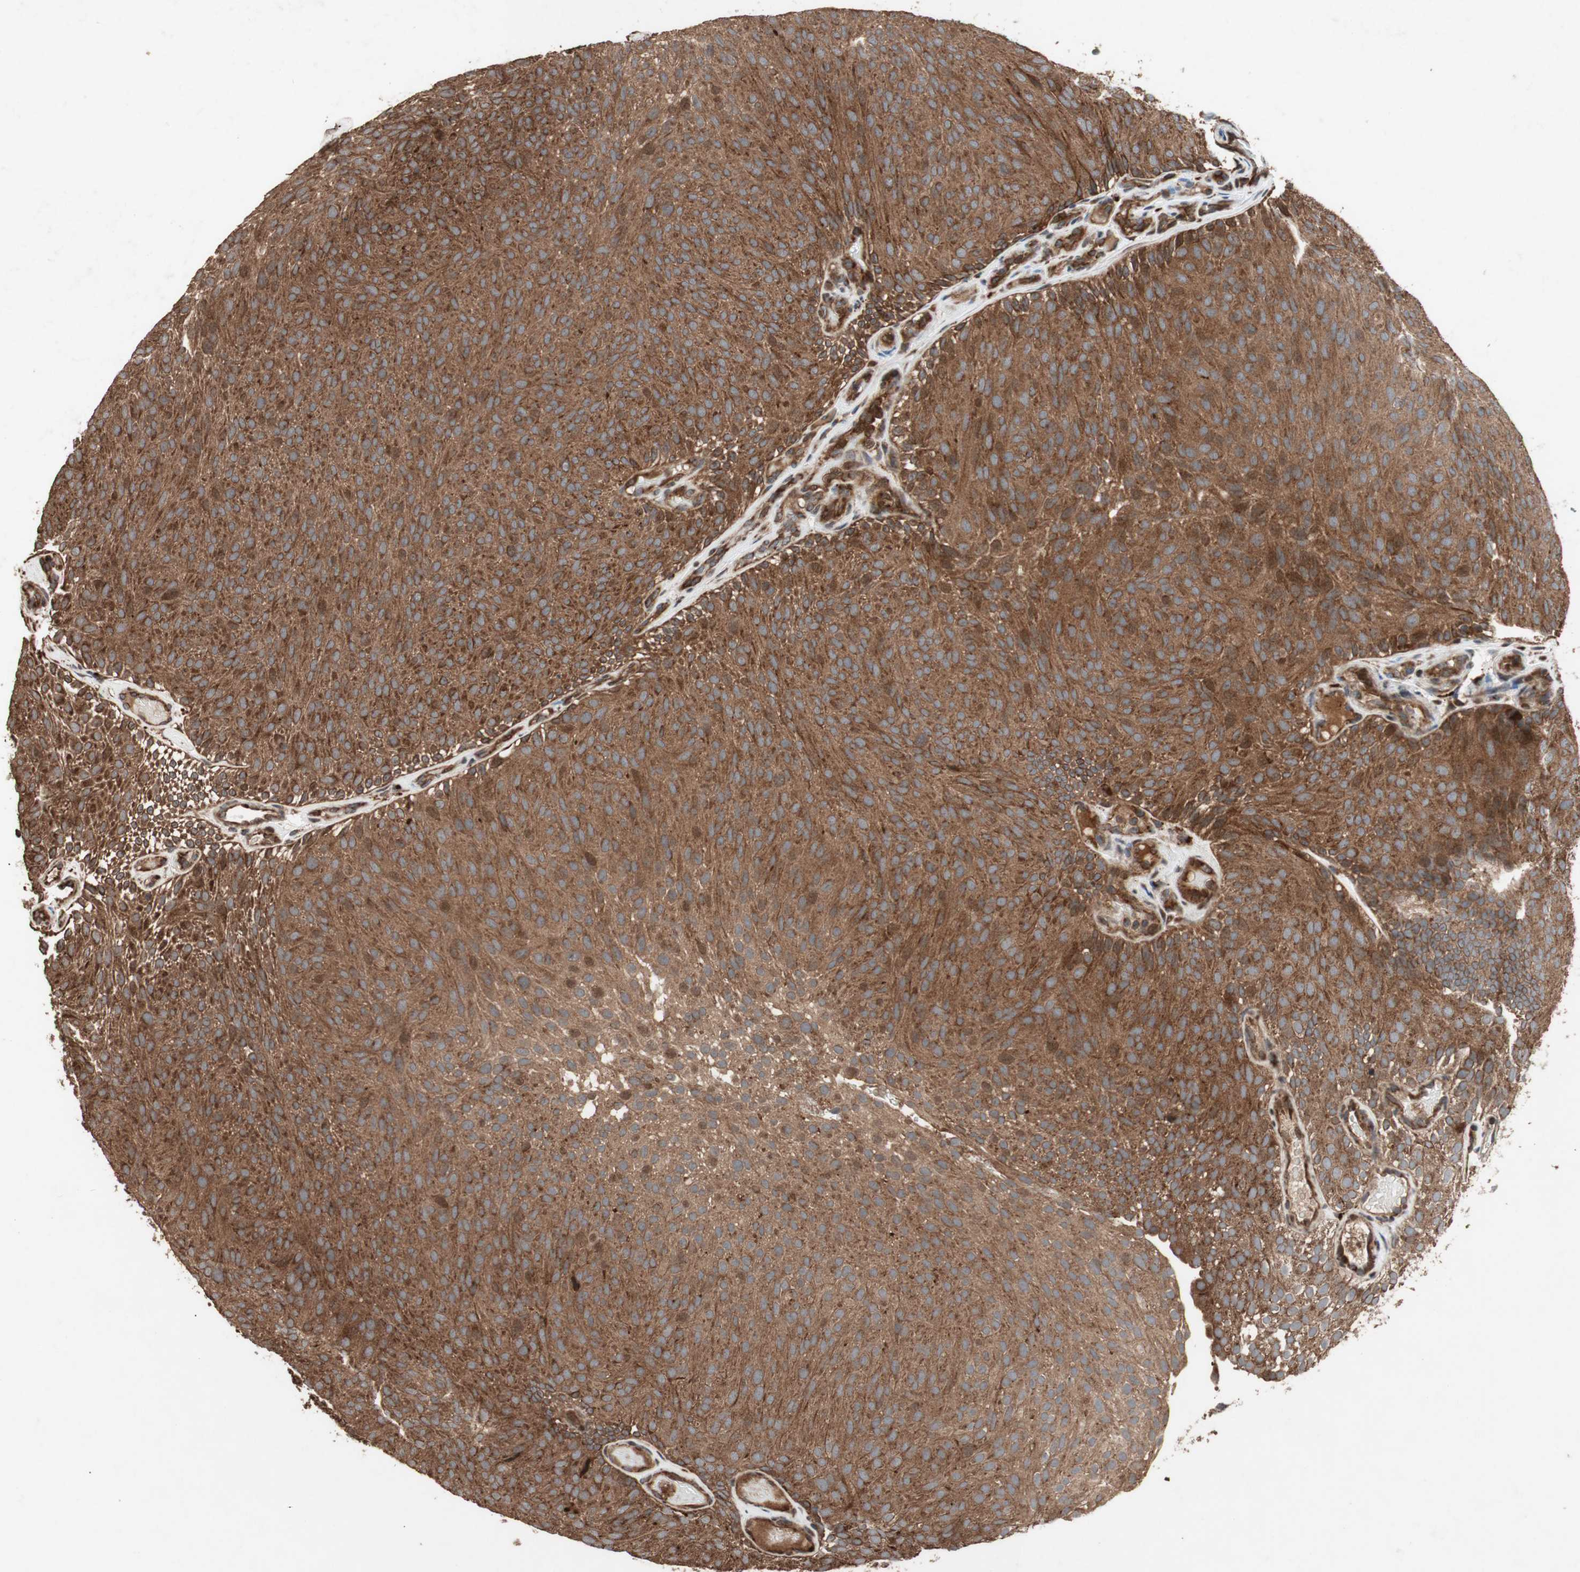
{"staining": {"intensity": "strong", "quantity": ">75%", "location": "cytoplasmic/membranous"}, "tissue": "urothelial cancer", "cell_type": "Tumor cells", "image_type": "cancer", "snomed": [{"axis": "morphology", "description": "Urothelial carcinoma, Low grade"}, {"axis": "topography", "description": "Urinary bladder"}], "caption": "Immunohistochemical staining of human urothelial cancer exhibits strong cytoplasmic/membranous protein staining in about >75% of tumor cells. (DAB (3,3'-diaminobenzidine) = brown stain, brightfield microscopy at high magnification).", "gene": "RAB1A", "patient": {"sex": "male", "age": 78}}